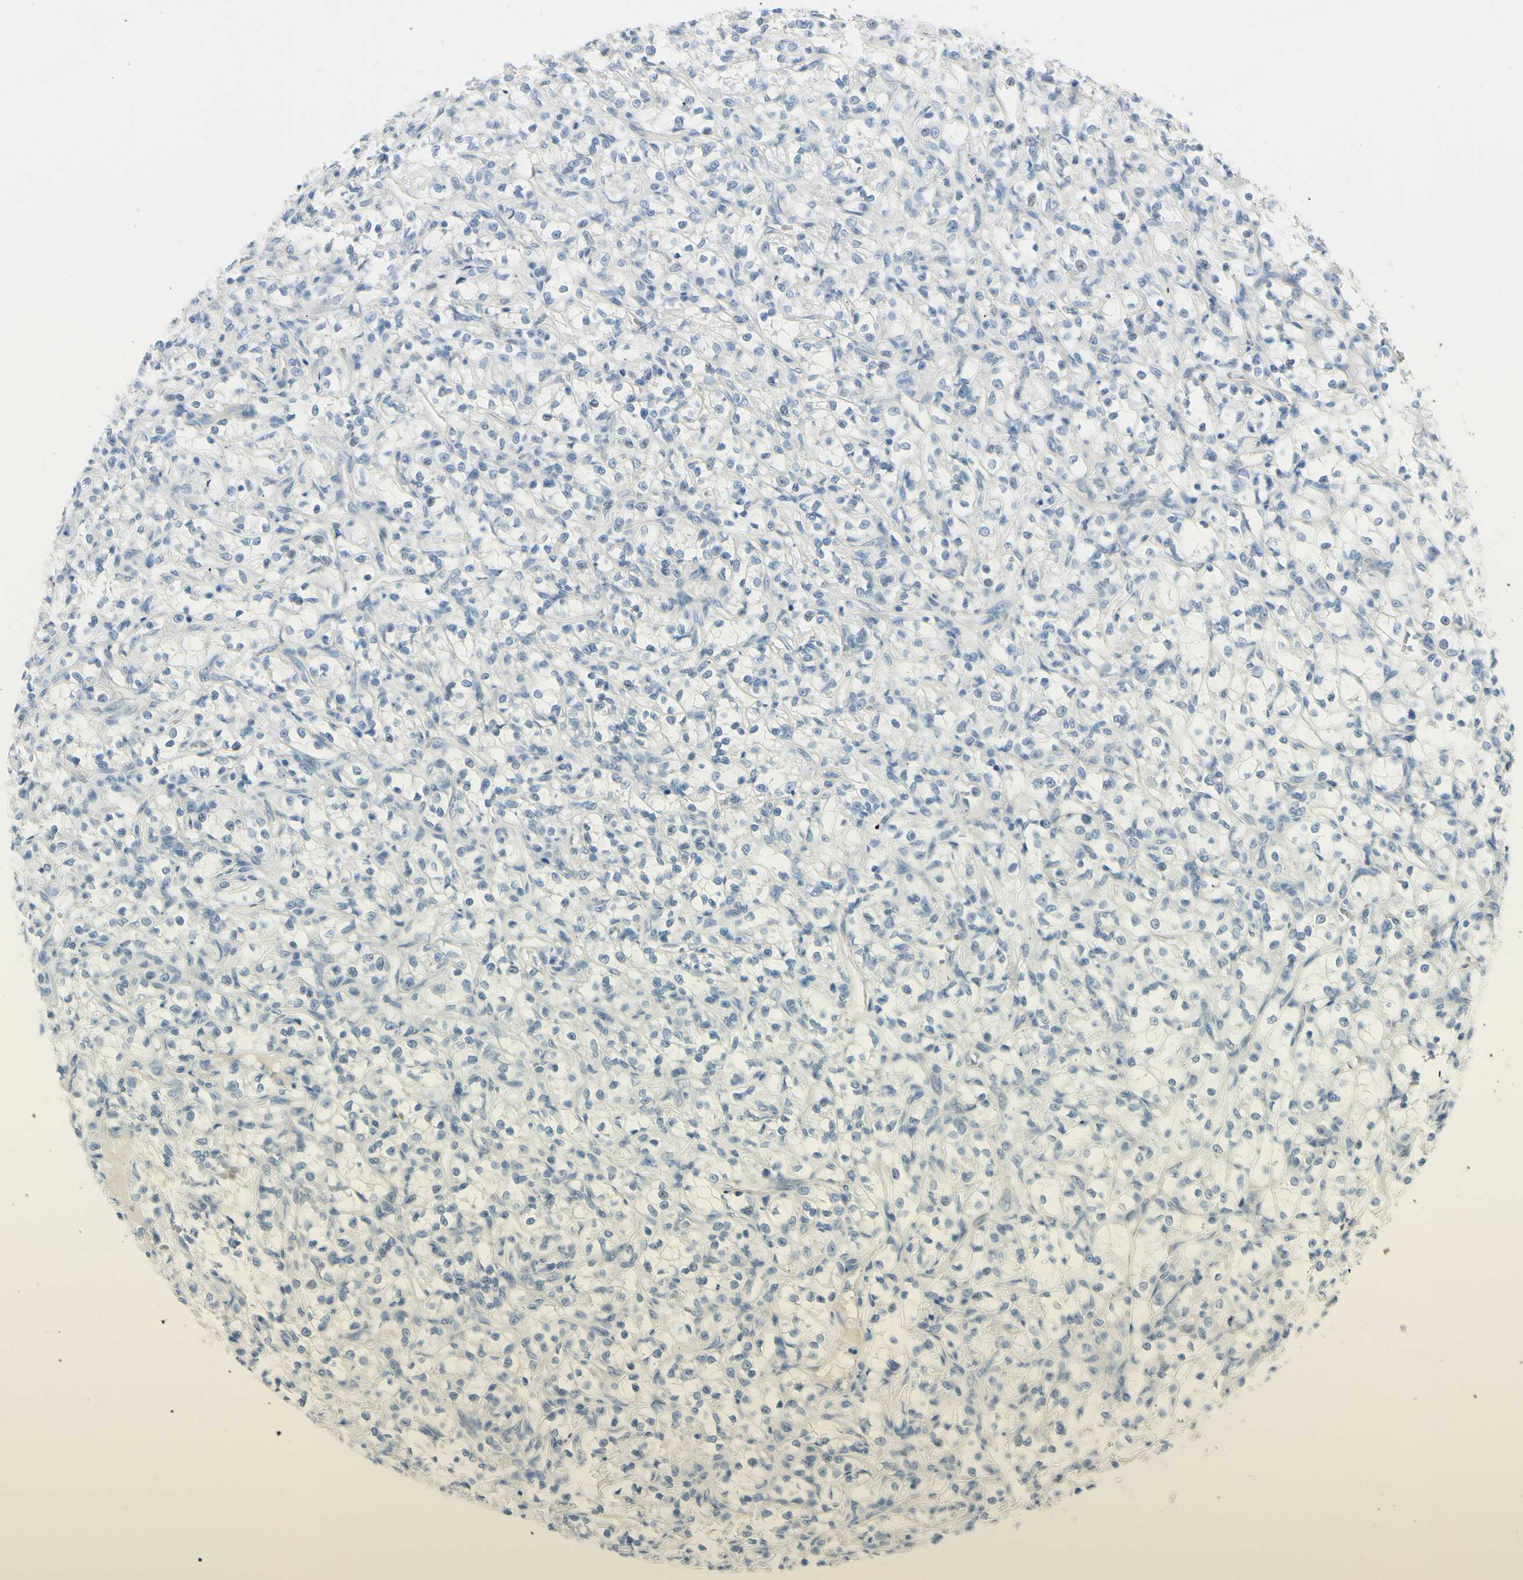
{"staining": {"intensity": "negative", "quantity": "none", "location": "none"}, "tissue": "renal cancer", "cell_type": "Tumor cells", "image_type": "cancer", "snomed": [{"axis": "morphology", "description": "Adenocarcinoma, NOS"}, {"axis": "topography", "description": "Kidney"}], "caption": "Renal cancer (adenocarcinoma) was stained to show a protein in brown. There is no significant staining in tumor cells.", "gene": "ASB9", "patient": {"sex": "female", "age": 69}}